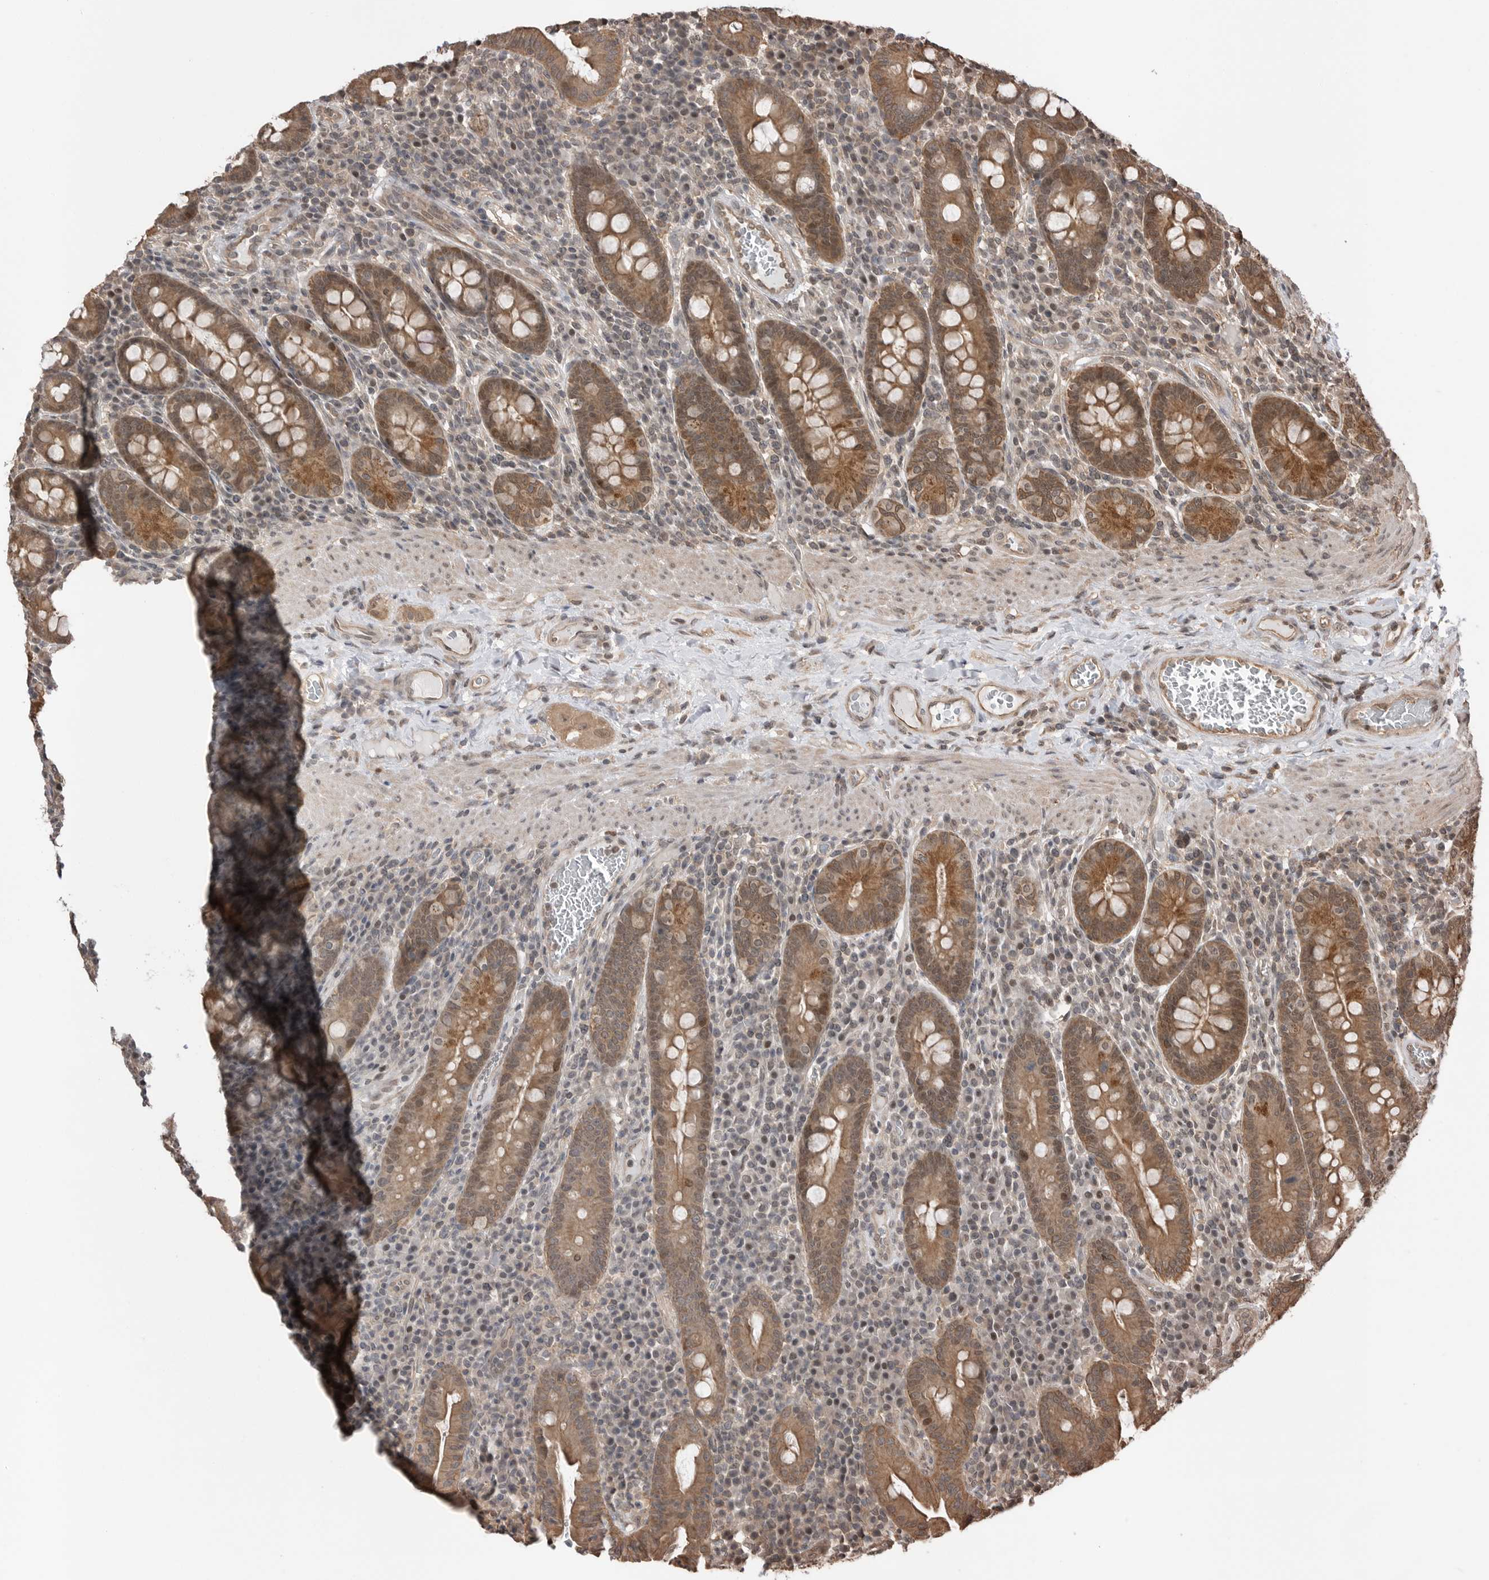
{"staining": {"intensity": "moderate", "quantity": ">75%", "location": "cytoplasmic/membranous"}, "tissue": "duodenum", "cell_type": "Glandular cells", "image_type": "normal", "snomed": [{"axis": "morphology", "description": "Normal tissue, NOS"}, {"axis": "morphology", "description": "Adenocarcinoma, NOS"}, {"axis": "topography", "description": "Pancreas"}, {"axis": "topography", "description": "Duodenum"}], "caption": "Moderate cytoplasmic/membranous protein expression is present in about >75% of glandular cells in duodenum. Immunohistochemistry (ihc) stains the protein in brown and the nuclei are stained blue.", "gene": "PEAK1", "patient": {"sex": "male", "age": 50}}